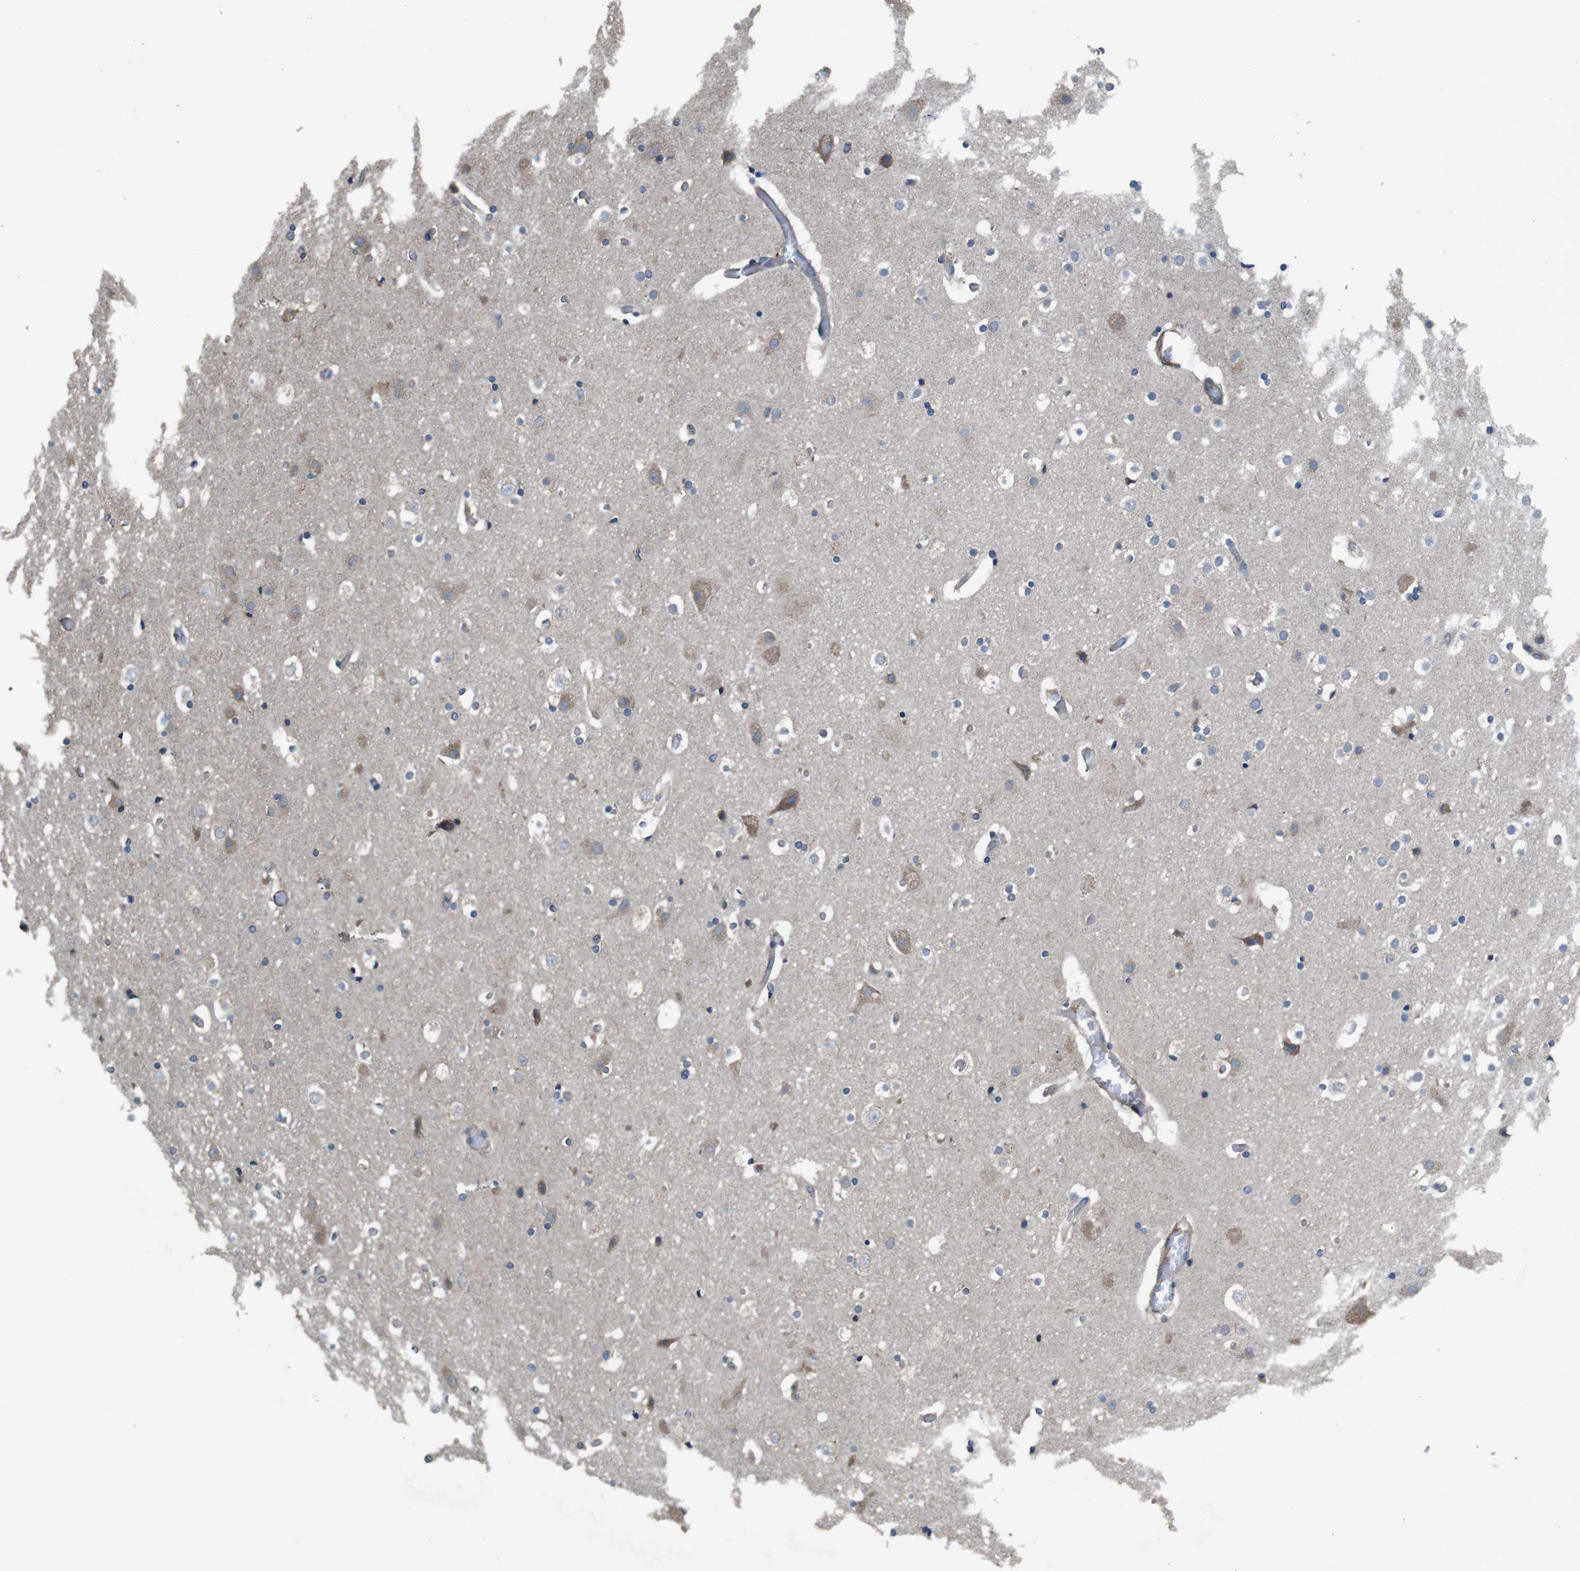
{"staining": {"intensity": "weak", "quantity": "25%-75%", "location": "cytoplasmic/membranous"}, "tissue": "cerebral cortex", "cell_type": "Endothelial cells", "image_type": "normal", "snomed": [{"axis": "morphology", "description": "Normal tissue, NOS"}, {"axis": "topography", "description": "Cerebral cortex"}], "caption": "Cerebral cortex stained with a brown dye displays weak cytoplasmic/membranous positive positivity in approximately 25%-75% of endothelial cells.", "gene": "FUT2", "patient": {"sex": "male", "age": 57}}